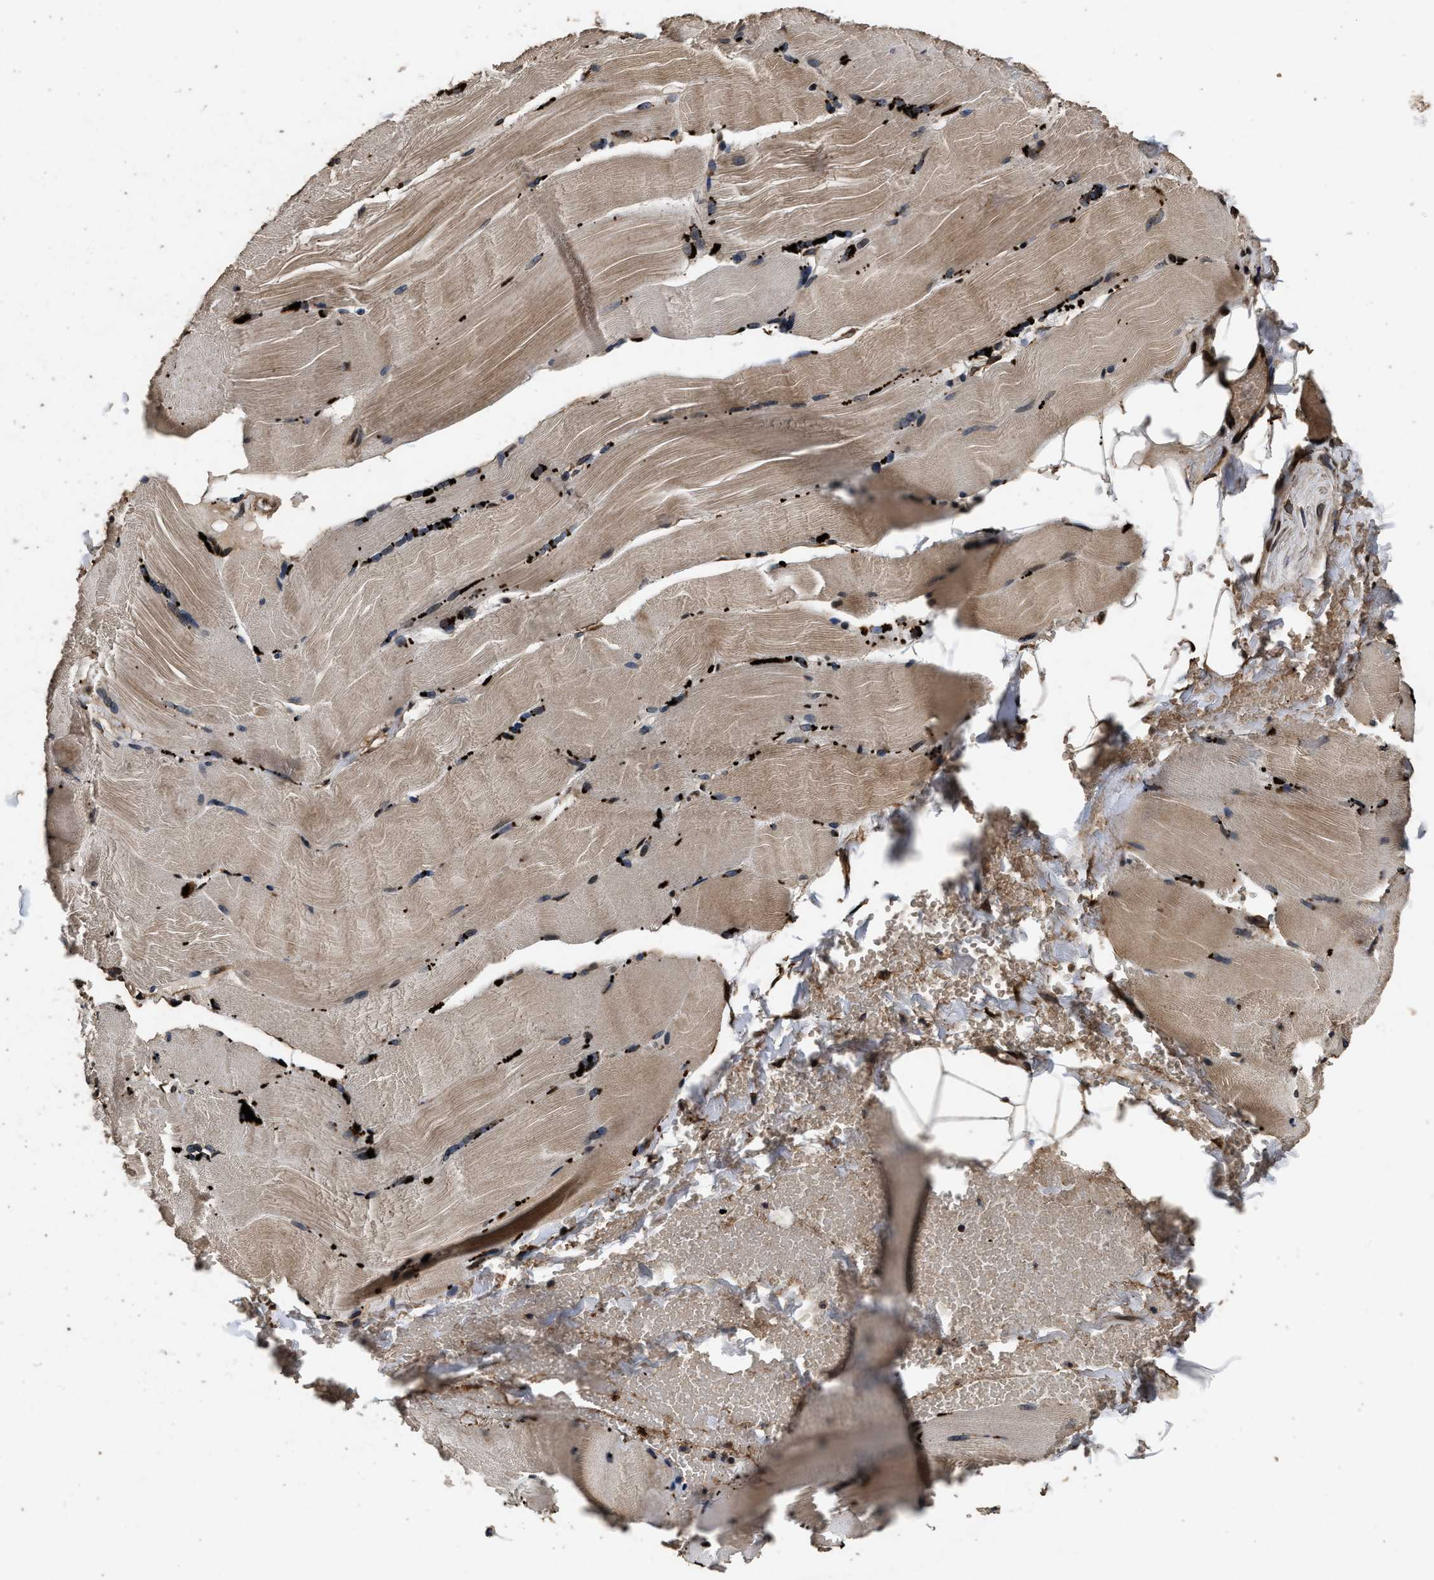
{"staining": {"intensity": "moderate", "quantity": ">75%", "location": "cytoplasmic/membranous,nuclear"}, "tissue": "skeletal muscle", "cell_type": "Myocytes", "image_type": "normal", "snomed": [{"axis": "morphology", "description": "Normal tissue, NOS"}, {"axis": "topography", "description": "Skin"}, {"axis": "topography", "description": "Skeletal muscle"}], "caption": "Protein positivity by immunohistochemistry (IHC) demonstrates moderate cytoplasmic/membranous,nuclear staining in about >75% of myocytes in benign skeletal muscle. (DAB (3,3'-diaminobenzidine) IHC, brown staining for protein, blue staining for nuclei).", "gene": "ACCS", "patient": {"sex": "male", "age": 83}}